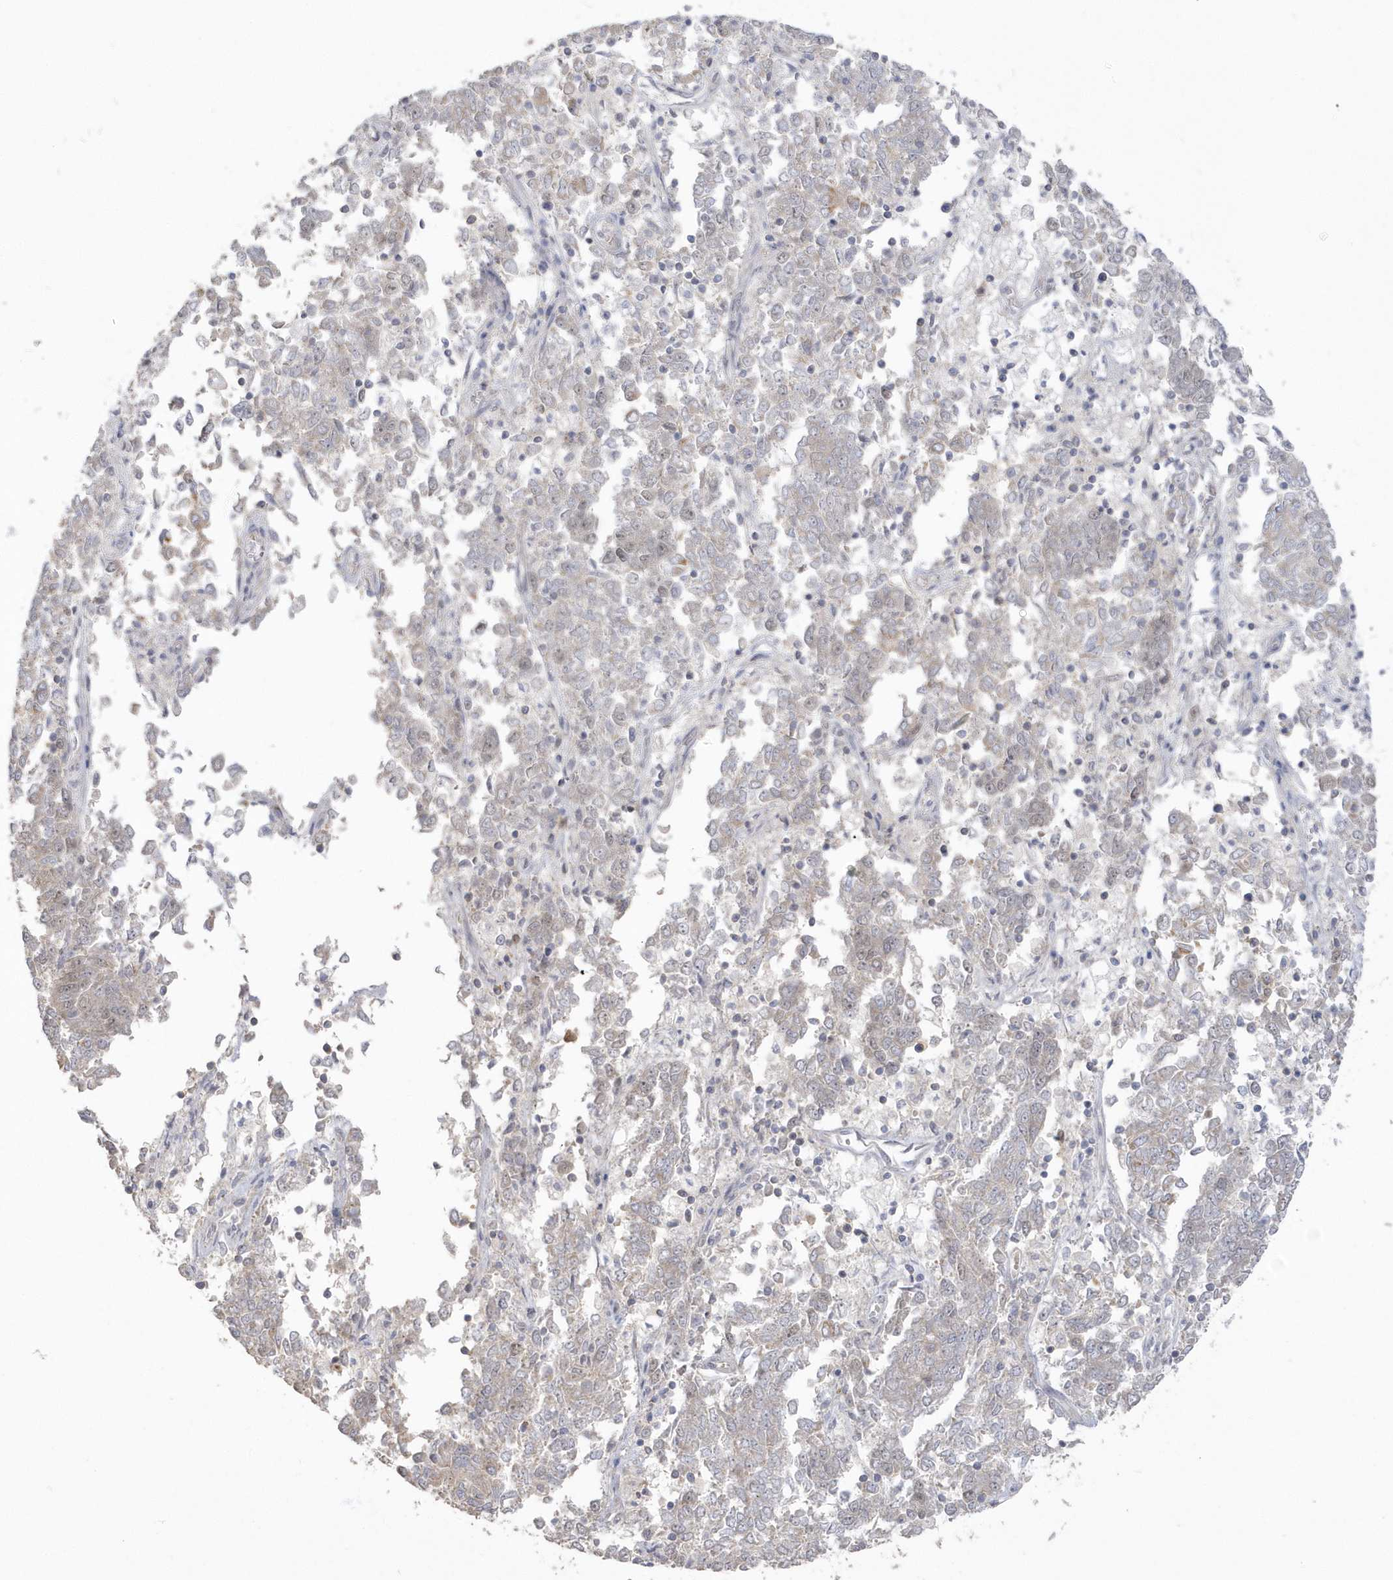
{"staining": {"intensity": "negative", "quantity": "none", "location": "none"}, "tissue": "endometrial cancer", "cell_type": "Tumor cells", "image_type": "cancer", "snomed": [{"axis": "morphology", "description": "Adenocarcinoma, NOS"}, {"axis": "topography", "description": "Endometrium"}], "caption": "Human endometrial cancer (adenocarcinoma) stained for a protein using IHC shows no staining in tumor cells.", "gene": "NAF1", "patient": {"sex": "female", "age": 80}}